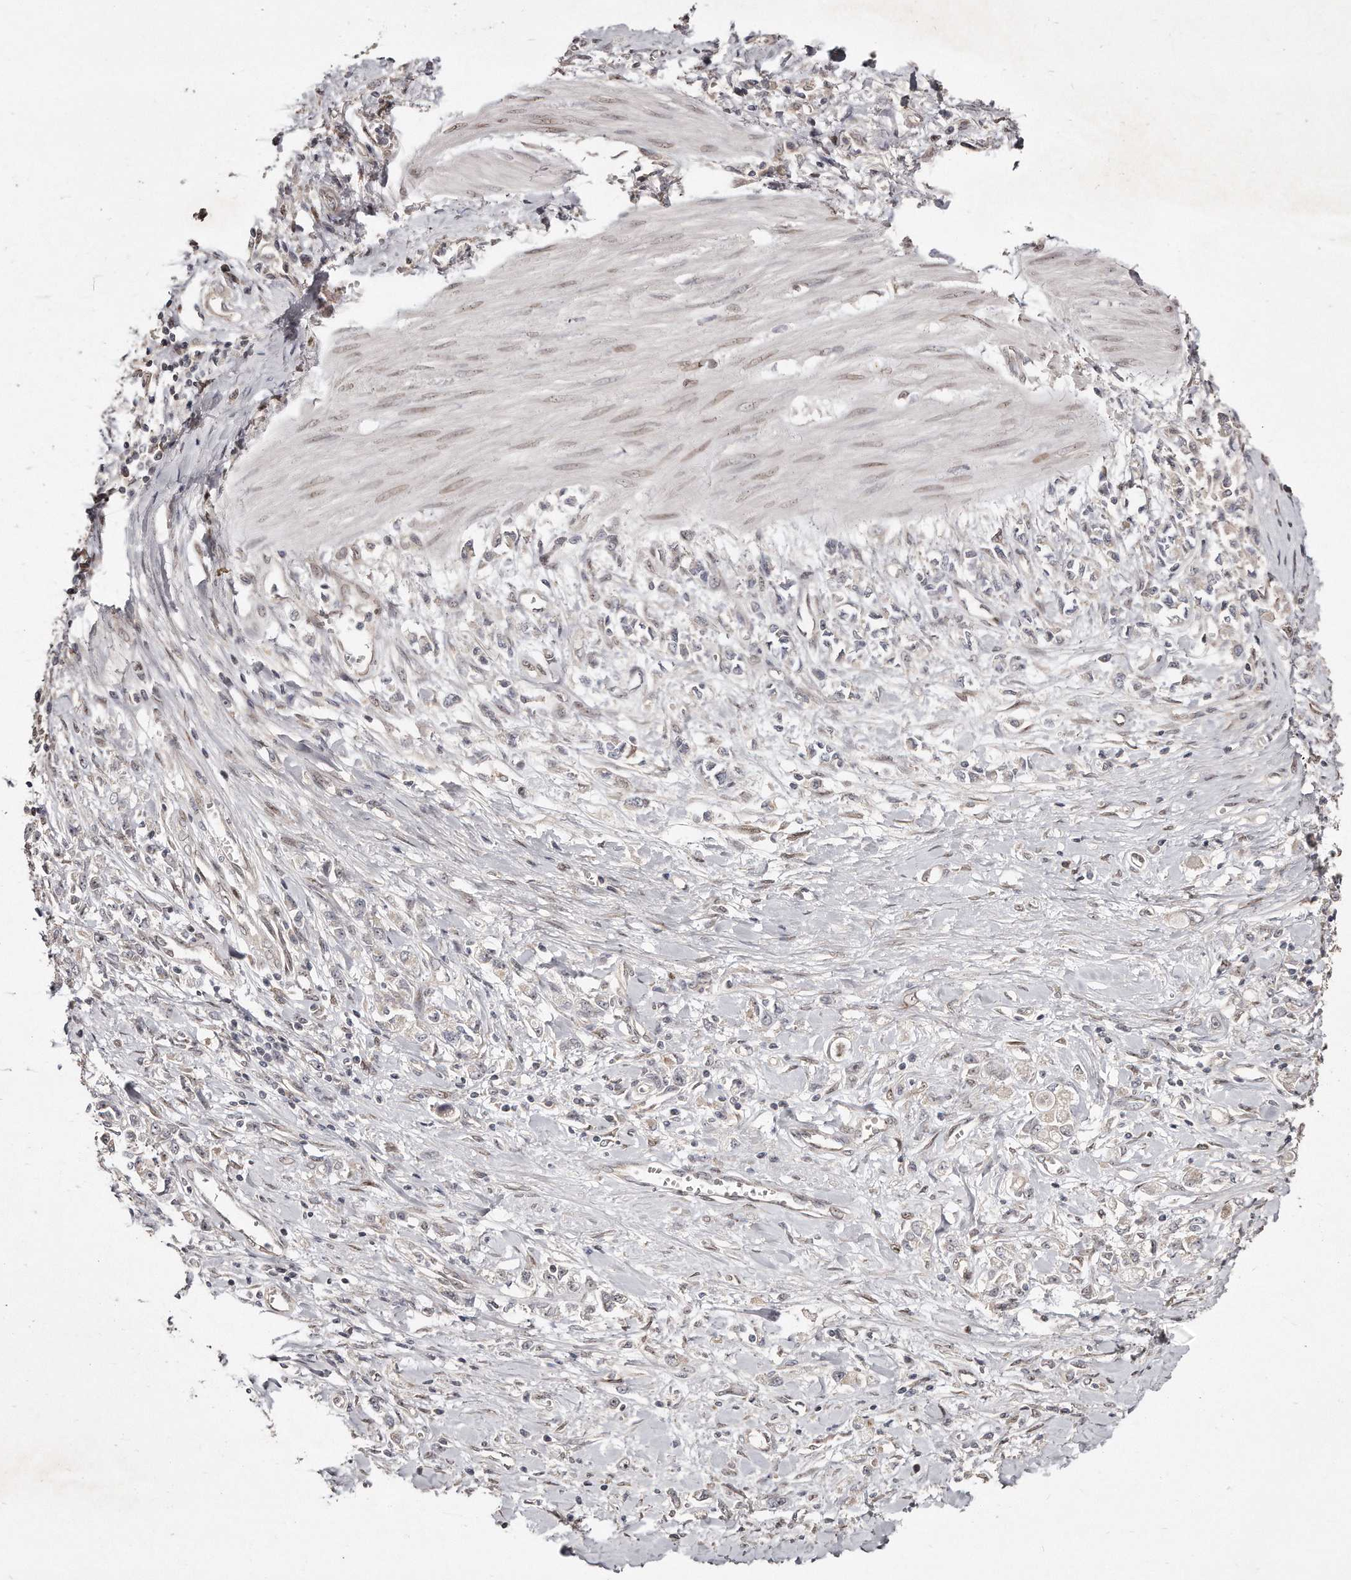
{"staining": {"intensity": "negative", "quantity": "none", "location": "none"}, "tissue": "stomach cancer", "cell_type": "Tumor cells", "image_type": "cancer", "snomed": [{"axis": "morphology", "description": "Adenocarcinoma, NOS"}, {"axis": "topography", "description": "Stomach"}], "caption": "This image is of stomach cancer stained with IHC to label a protein in brown with the nuclei are counter-stained blue. There is no positivity in tumor cells.", "gene": "HASPIN", "patient": {"sex": "female", "age": 76}}